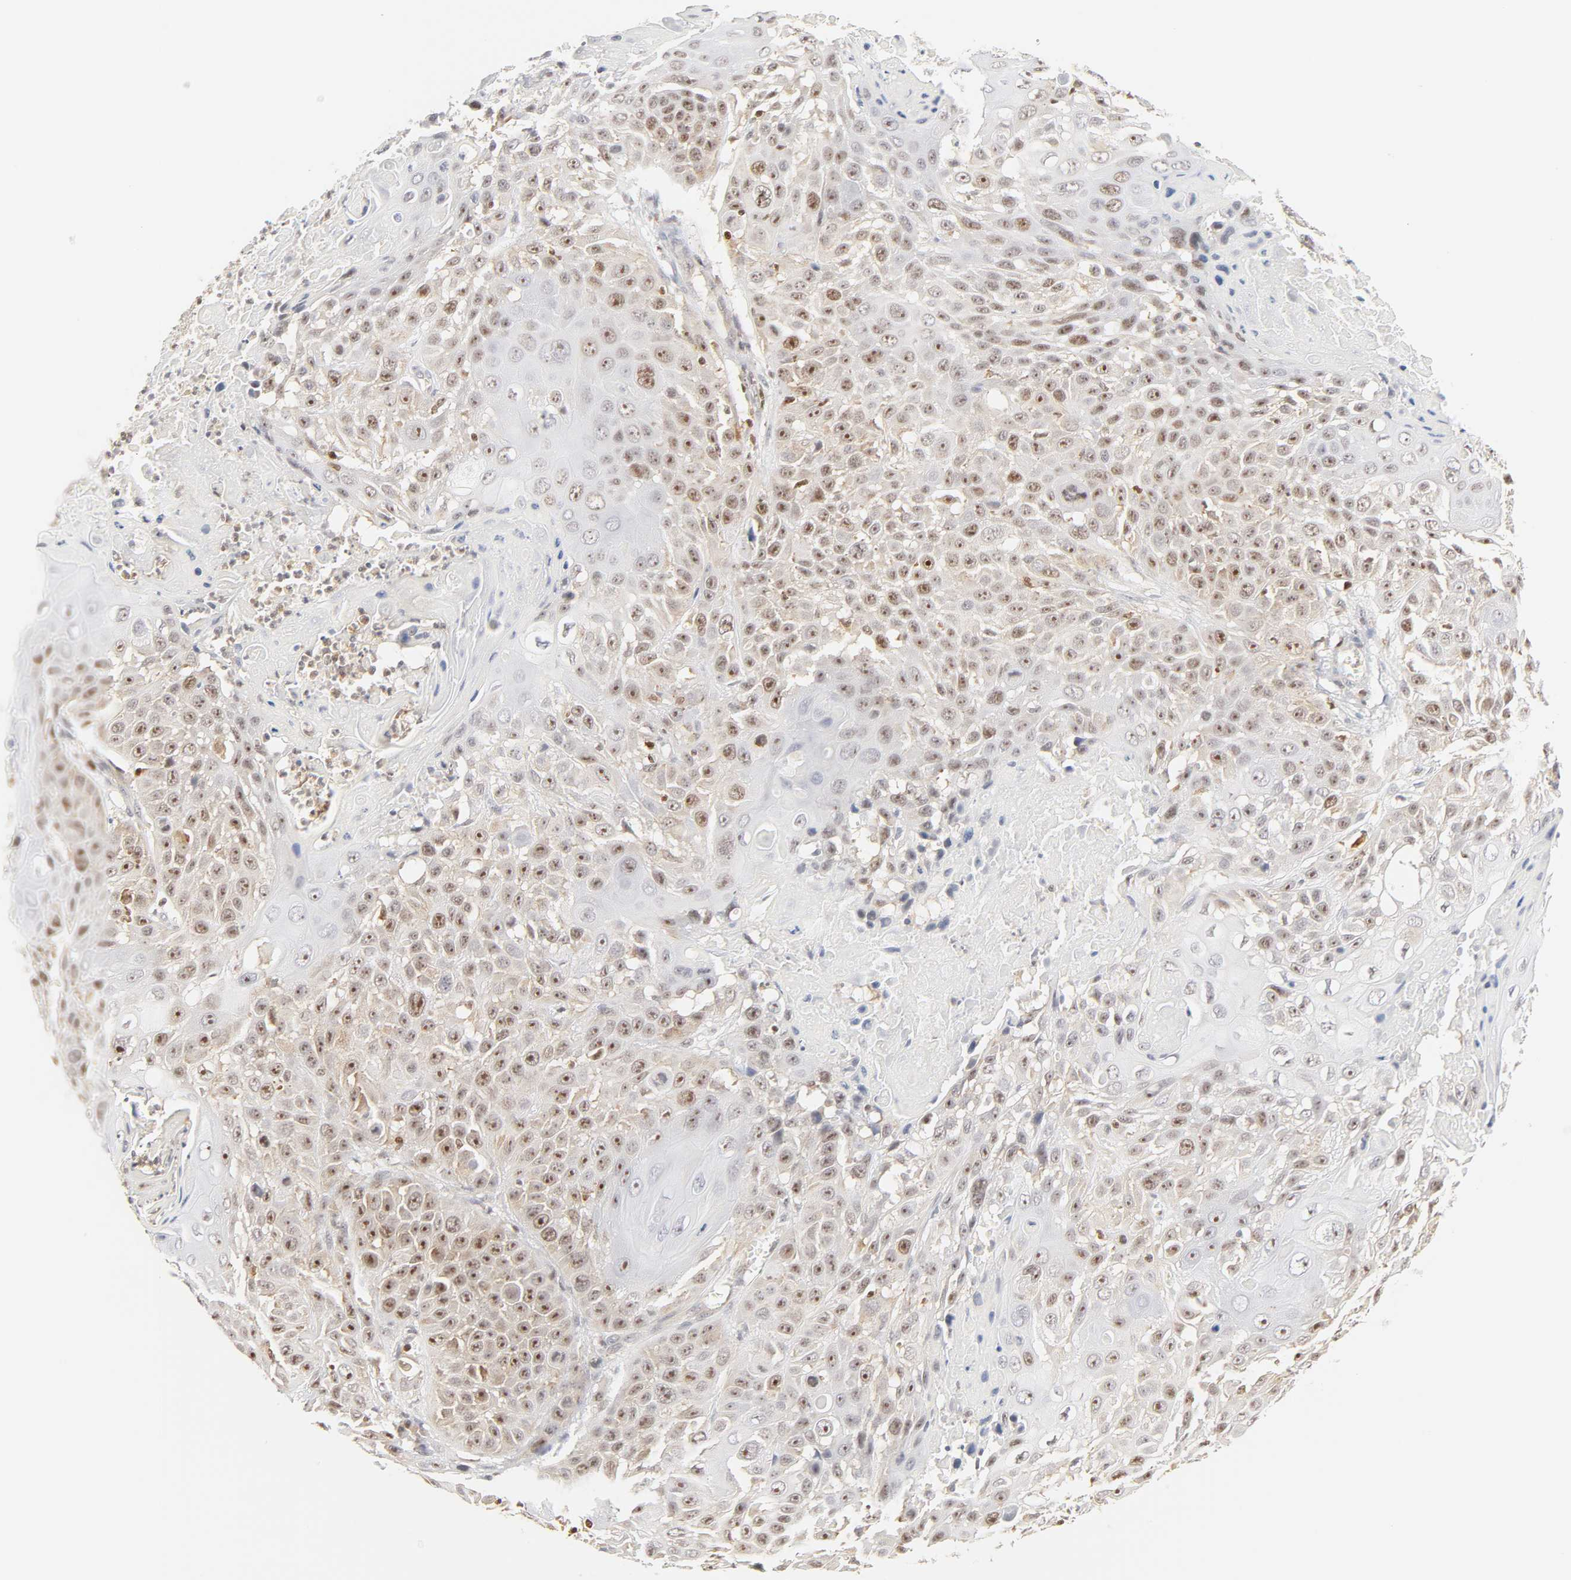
{"staining": {"intensity": "moderate", "quantity": "25%-75%", "location": "cytoplasmic/membranous,nuclear"}, "tissue": "cervical cancer", "cell_type": "Tumor cells", "image_type": "cancer", "snomed": [{"axis": "morphology", "description": "Squamous cell carcinoma, NOS"}, {"axis": "topography", "description": "Cervix"}], "caption": "Protein expression analysis of human cervical cancer (squamous cell carcinoma) reveals moderate cytoplasmic/membranous and nuclear positivity in approximately 25%-75% of tumor cells. (DAB (3,3'-diaminobenzidine) IHC with brightfield microscopy, high magnification).", "gene": "KIF2A", "patient": {"sex": "female", "age": 39}}